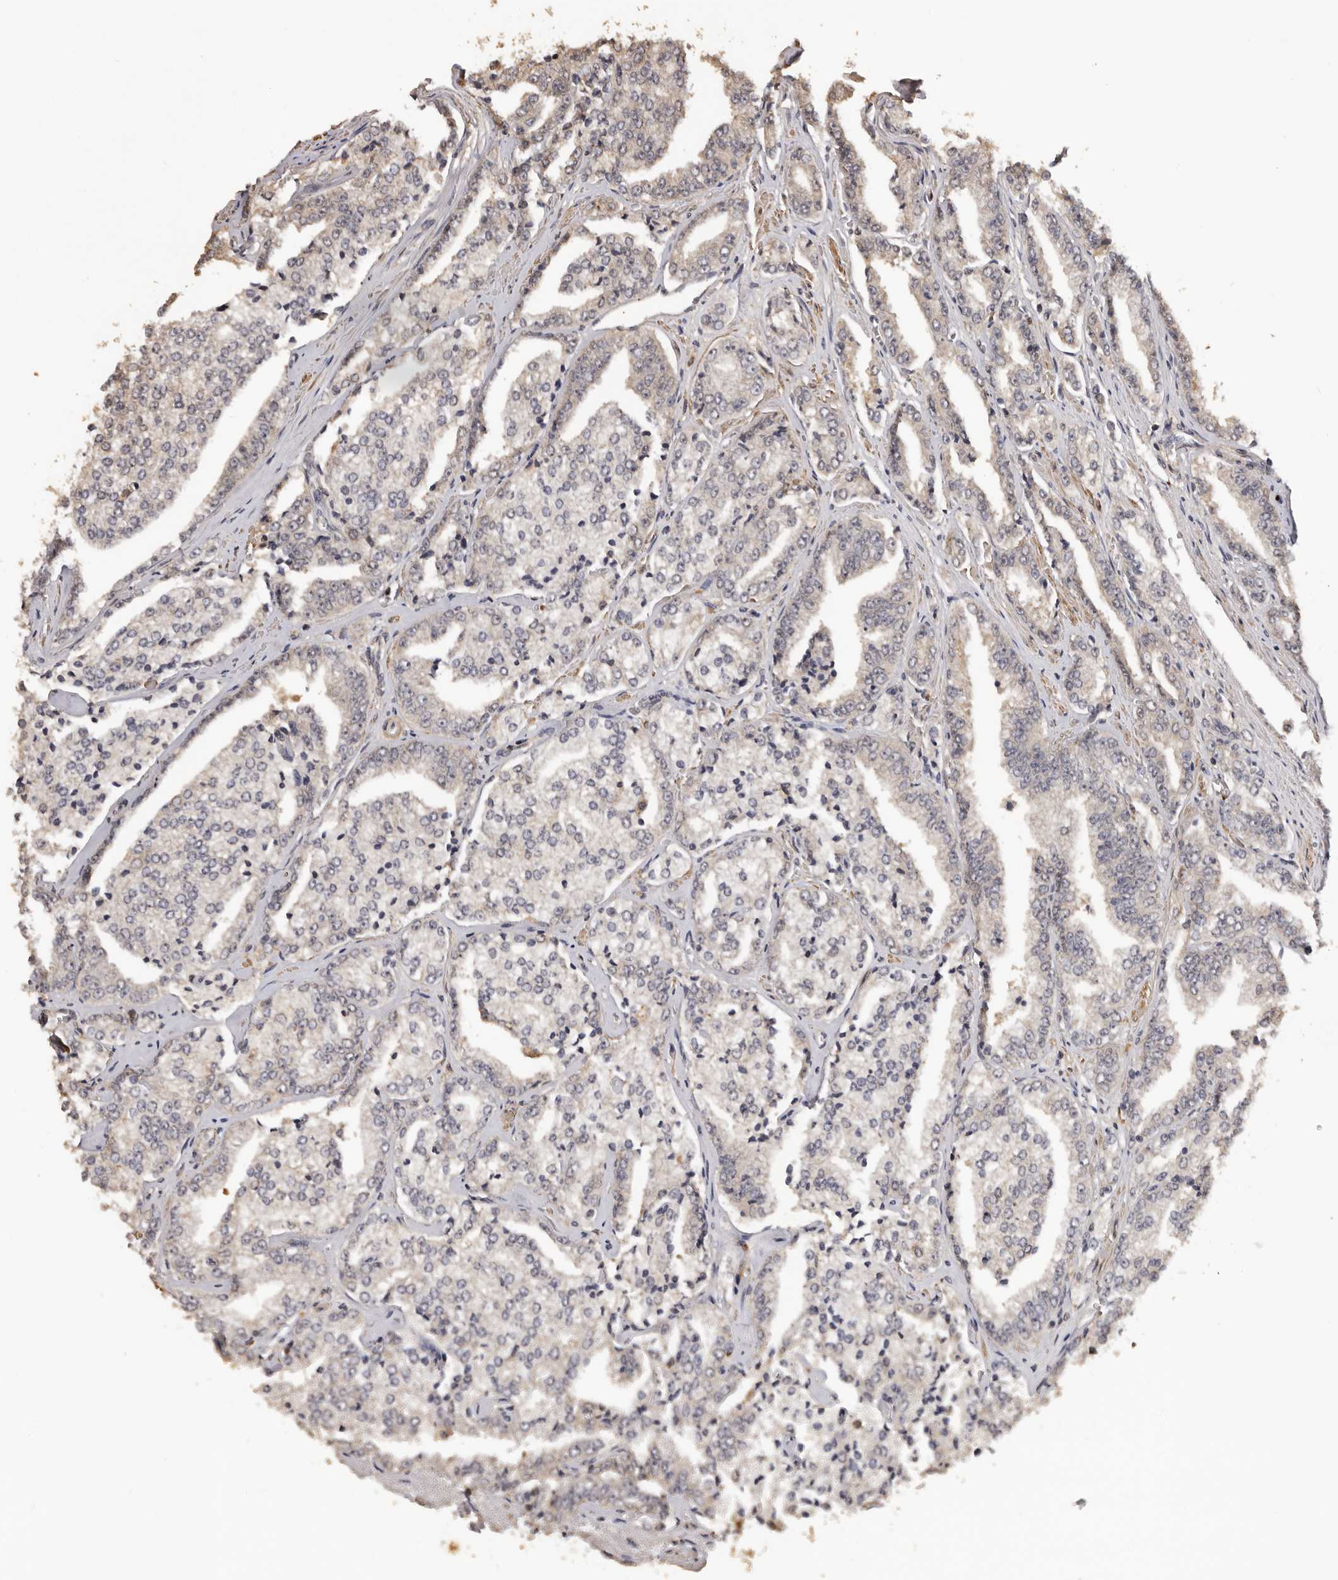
{"staining": {"intensity": "weak", "quantity": "<25%", "location": "cytoplasmic/membranous"}, "tissue": "prostate cancer", "cell_type": "Tumor cells", "image_type": "cancer", "snomed": [{"axis": "morphology", "description": "Adenocarcinoma, High grade"}, {"axis": "topography", "description": "Prostate"}], "caption": "The photomicrograph demonstrates no staining of tumor cells in prostate adenocarcinoma (high-grade). The staining is performed using DAB brown chromogen with nuclei counter-stained in using hematoxylin.", "gene": "KIF2B", "patient": {"sex": "male", "age": 71}}